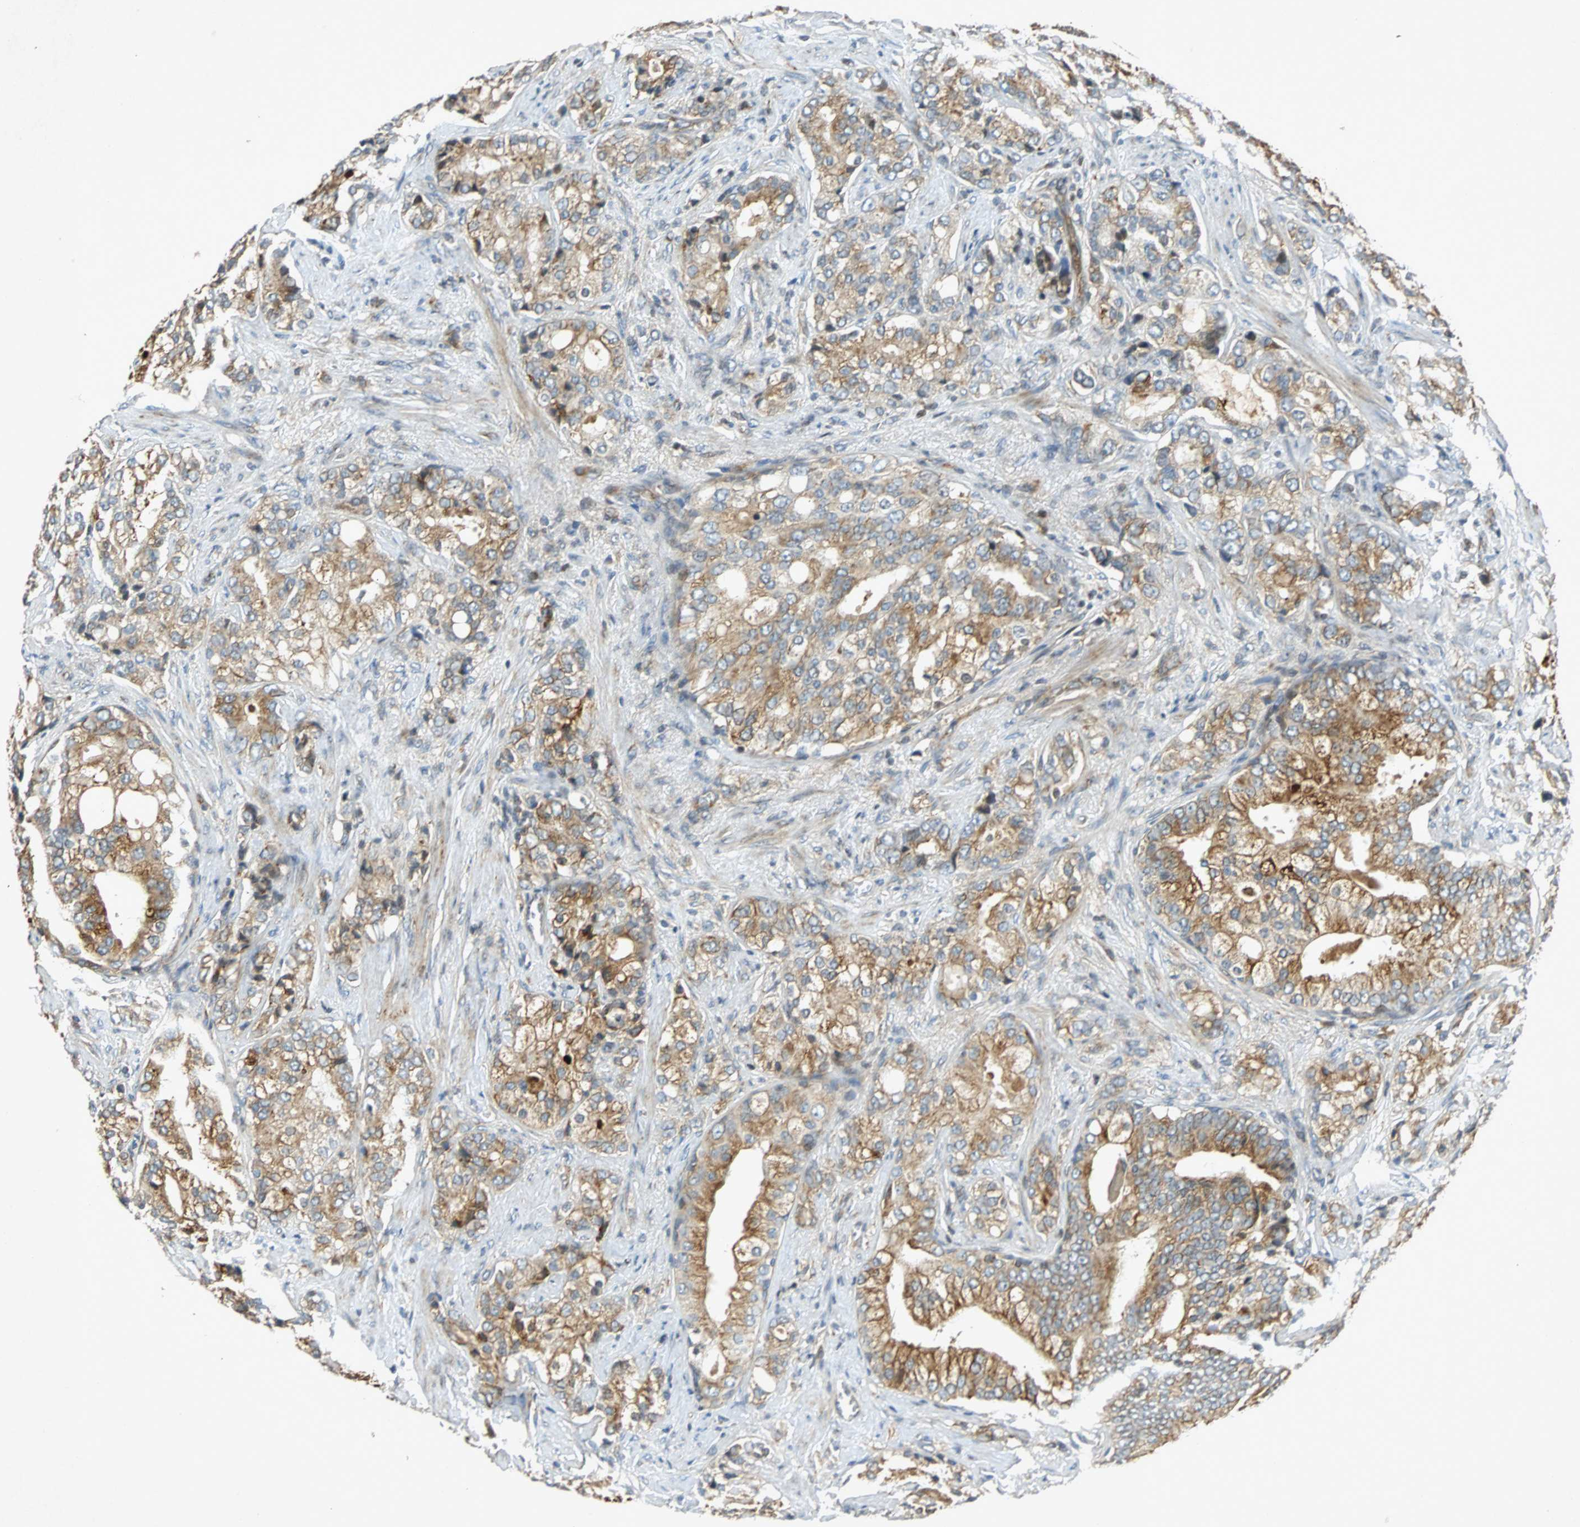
{"staining": {"intensity": "moderate", "quantity": ">75%", "location": "cytoplasmic/membranous"}, "tissue": "prostate cancer", "cell_type": "Tumor cells", "image_type": "cancer", "snomed": [{"axis": "morphology", "description": "Adenocarcinoma, Low grade"}, {"axis": "topography", "description": "Prostate"}], "caption": "Immunohistochemistry photomicrograph of neoplastic tissue: prostate cancer stained using IHC shows medium levels of moderate protein expression localized specifically in the cytoplasmic/membranous of tumor cells, appearing as a cytoplasmic/membranous brown color.", "gene": "TUBA4A", "patient": {"sex": "male", "age": 58}}